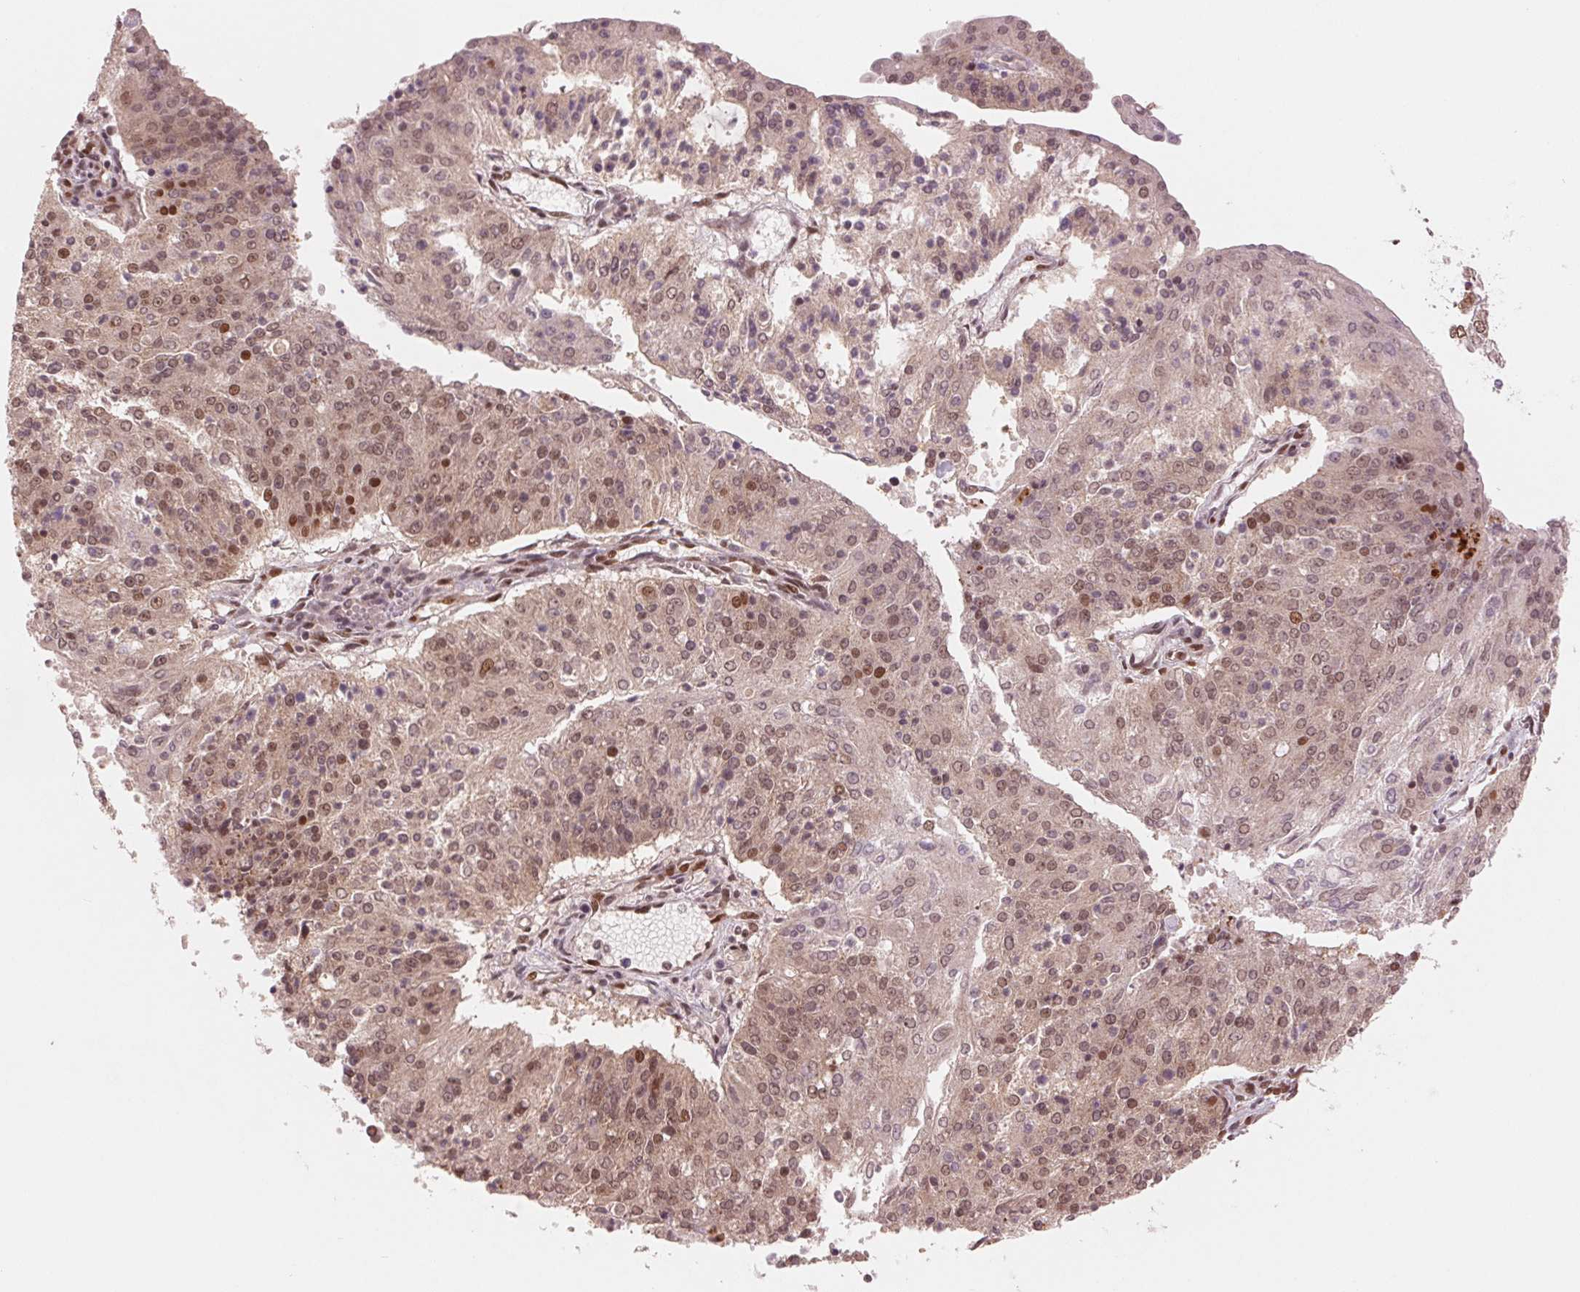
{"staining": {"intensity": "moderate", "quantity": "25%-75%", "location": "nuclear"}, "tissue": "endometrial cancer", "cell_type": "Tumor cells", "image_type": "cancer", "snomed": [{"axis": "morphology", "description": "Adenocarcinoma, NOS"}, {"axis": "topography", "description": "Endometrium"}], "caption": "Immunohistochemical staining of endometrial adenocarcinoma exhibits medium levels of moderate nuclear protein expression in approximately 25%-75% of tumor cells.", "gene": "TTLL9", "patient": {"sex": "female", "age": 82}}